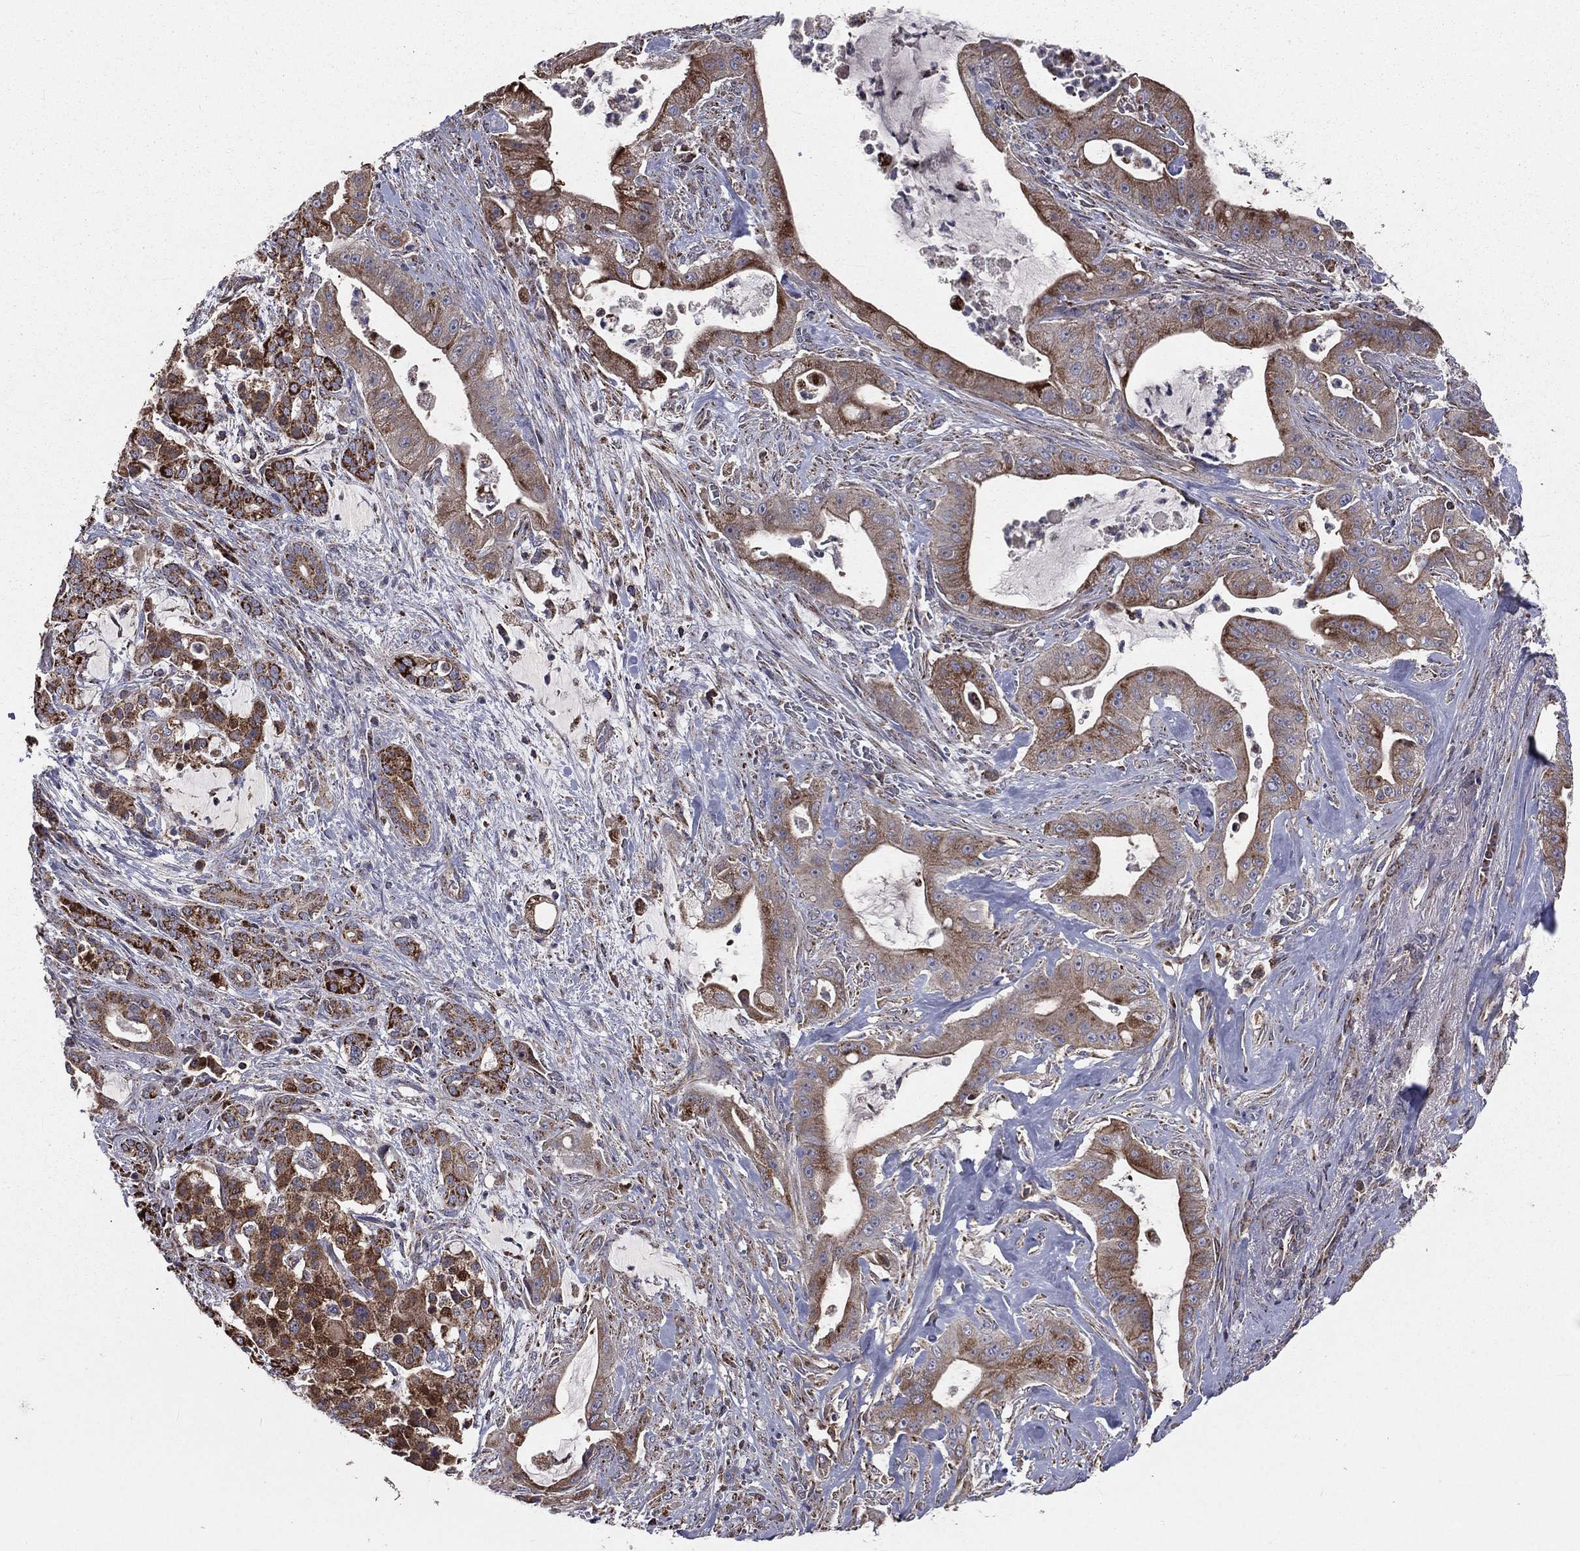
{"staining": {"intensity": "moderate", "quantity": ">75%", "location": "cytoplasmic/membranous"}, "tissue": "pancreatic cancer", "cell_type": "Tumor cells", "image_type": "cancer", "snomed": [{"axis": "morphology", "description": "Normal tissue, NOS"}, {"axis": "morphology", "description": "Inflammation, NOS"}, {"axis": "morphology", "description": "Adenocarcinoma, NOS"}, {"axis": "topography", "description": "Pancreas"}], "caption": "Immunohistochemistry photomicrograph of neoplastic tissue: human adenocarcinoma (pancreatic) stained using immunohistochemistry (IHC) demonstrates medium levels of moderate protein expression localized specifically in the cytoplasmic/membranous of tumor cells, appearing as a cytoplasmic/membranous brown color.", "gene": "GPD1", "patient": {"sex": "male", "age": 57}}